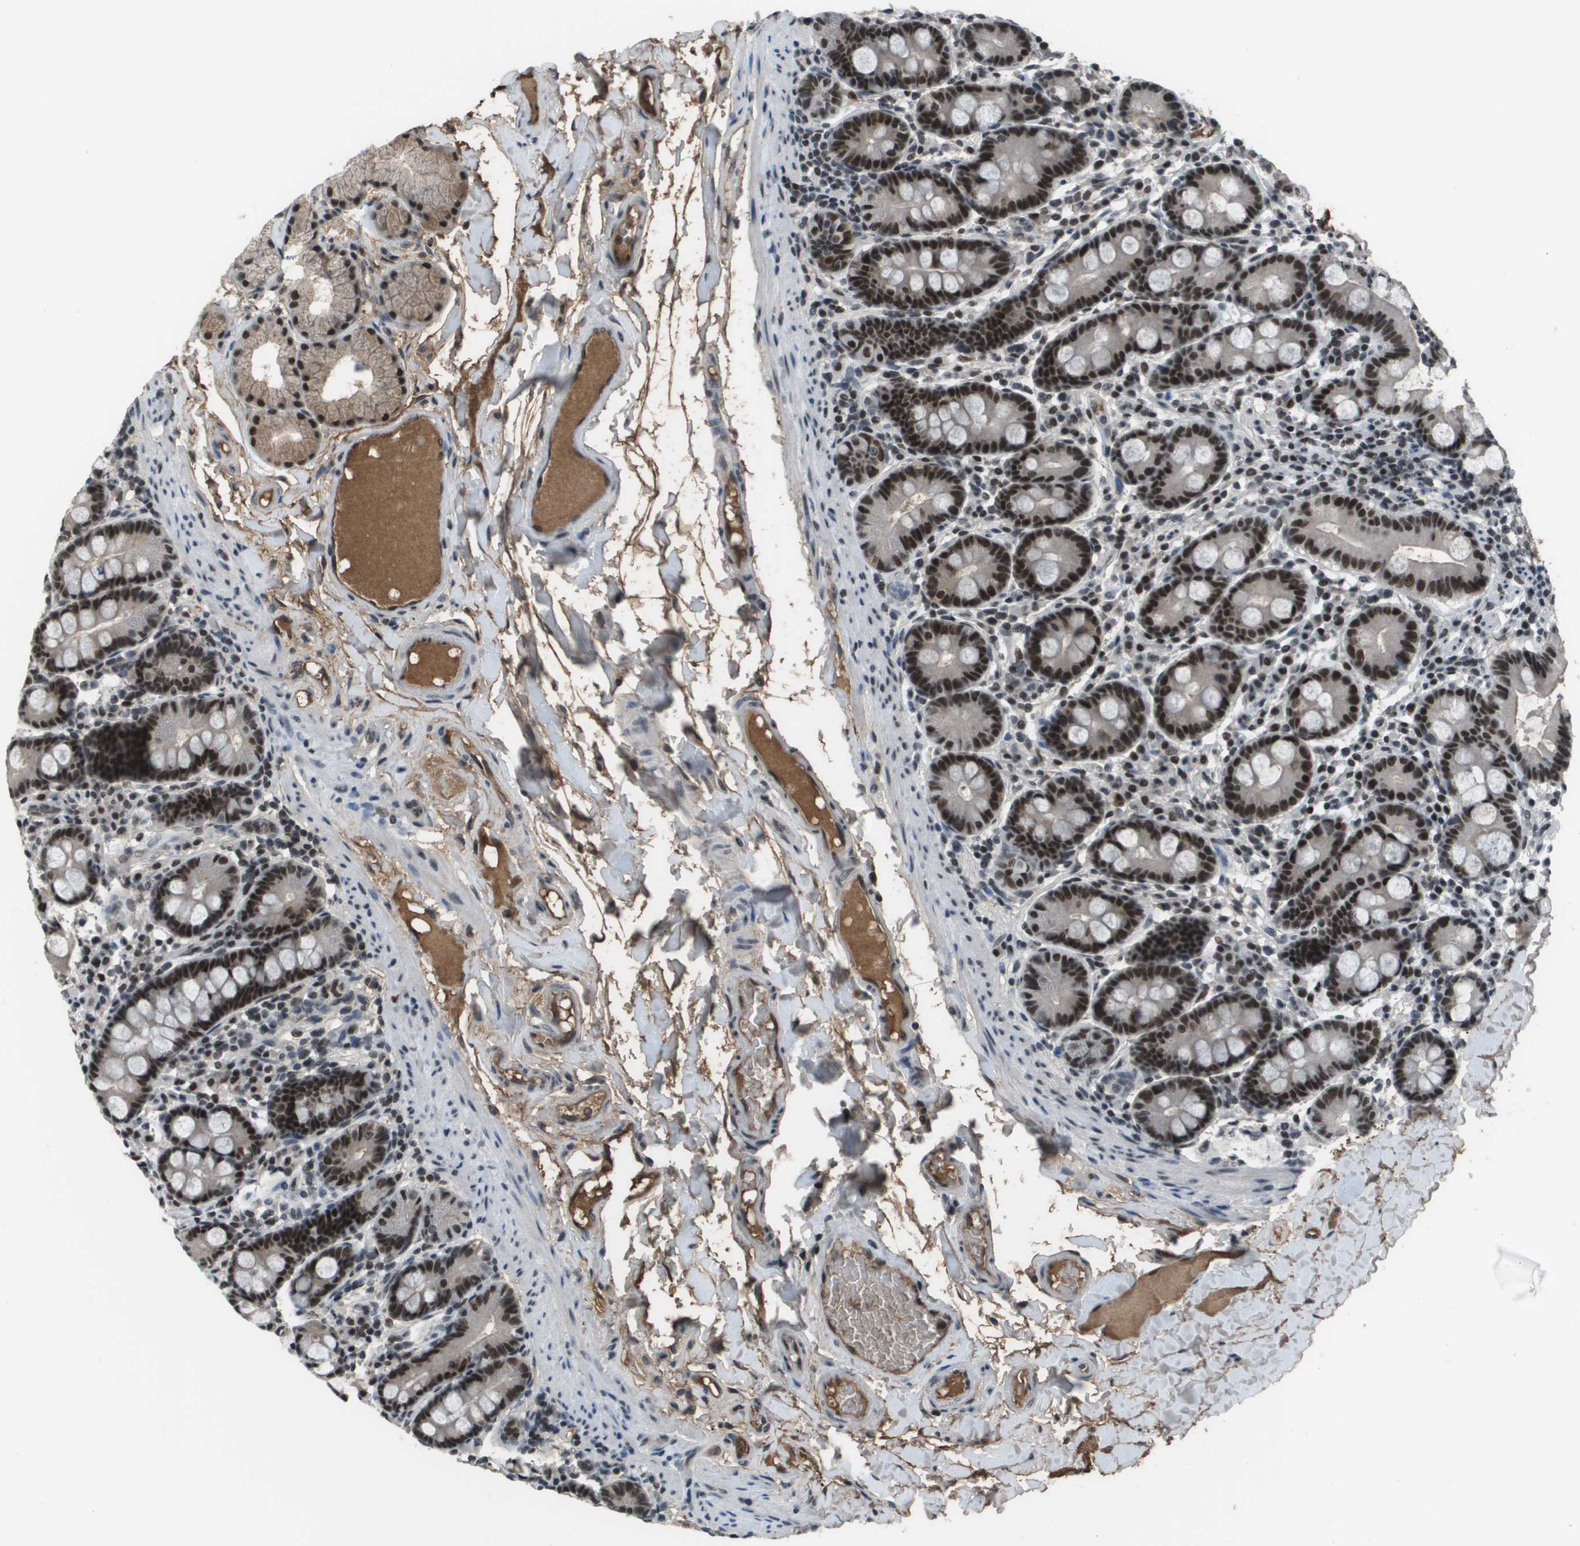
{"staining": {"intensity": "strong", "quantity": ">75%", "location": "nuclear"}, "tissue": "duodenum", "cell_type": "Glandular cells", "image_type": "normal", "snomed": [{"axis": "morphology", "description": "Normal tissue, NOS"}, {"axis": "topography", "description": "Duodenum"}], "caption": "Protein expression analysis of benign human duodenum reveals strong nuclear positivity in about >75% of glandular cells. Nuclei are stained in blue.", "gene": "THRAP3", "patient": {"sex": "male", "age": 50}}